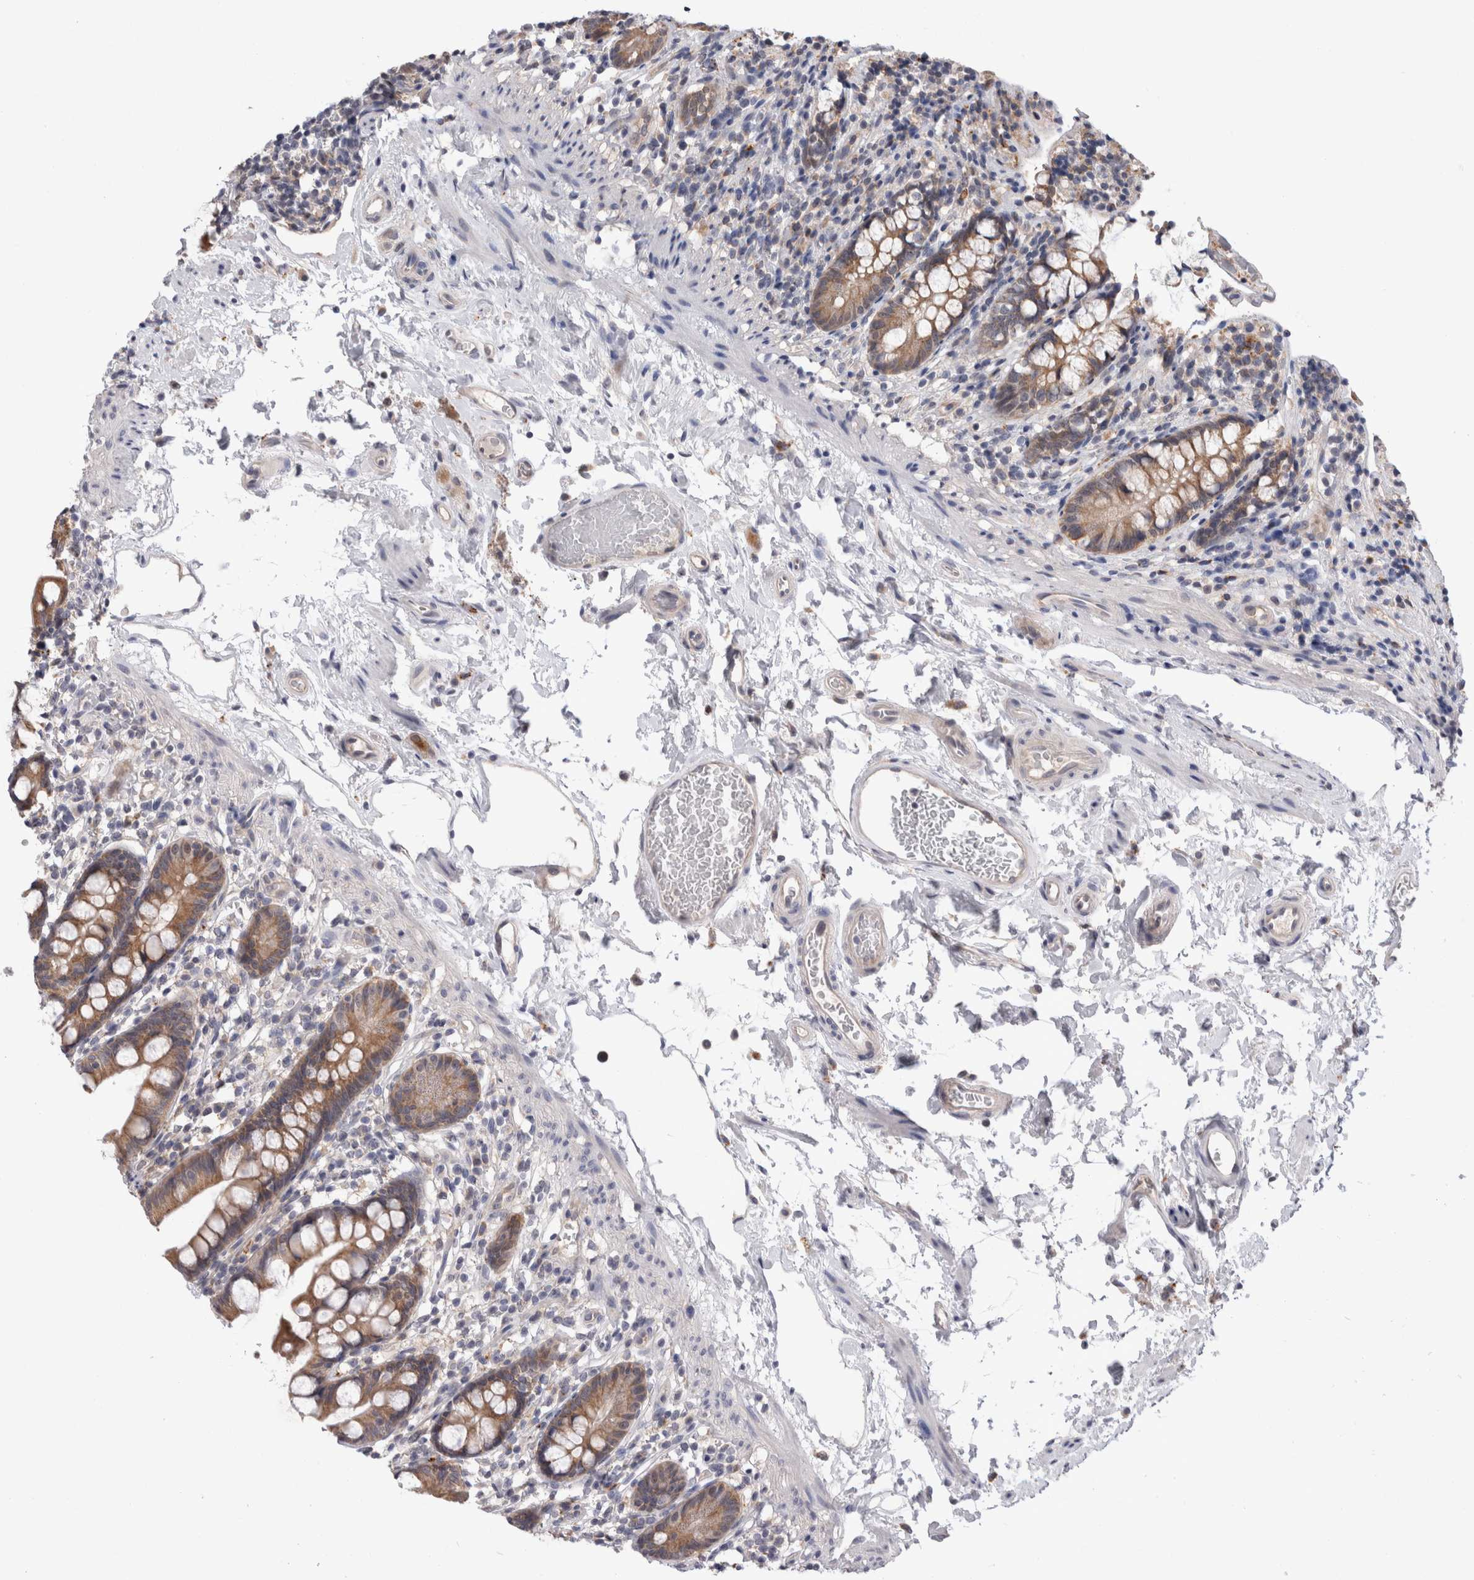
{"staining": {"intensity": "moderate", "quantity": "25%-75%", "location": "cytoplasmic/membranous"}, "tissue": "small intestine", "cell_type": "Glandular cells", "image_type": "normal", "snomed": [{"axis": "morphology", "description": "Normal tissue, NOS"}, {"axis": "topography", "description": "Small intestine"}], "caption": "Immunohistochemical staining of normal small intestine displays 25%-75% levels of moderate cytoplasmic/membranous protein positivity in approximately 25%-75% of glandular cells. (DAB = brown stain, brightfield microscopy at high magnification).", "gene": "MRPL37", "patient": {"sex": "female", "age": 84}}